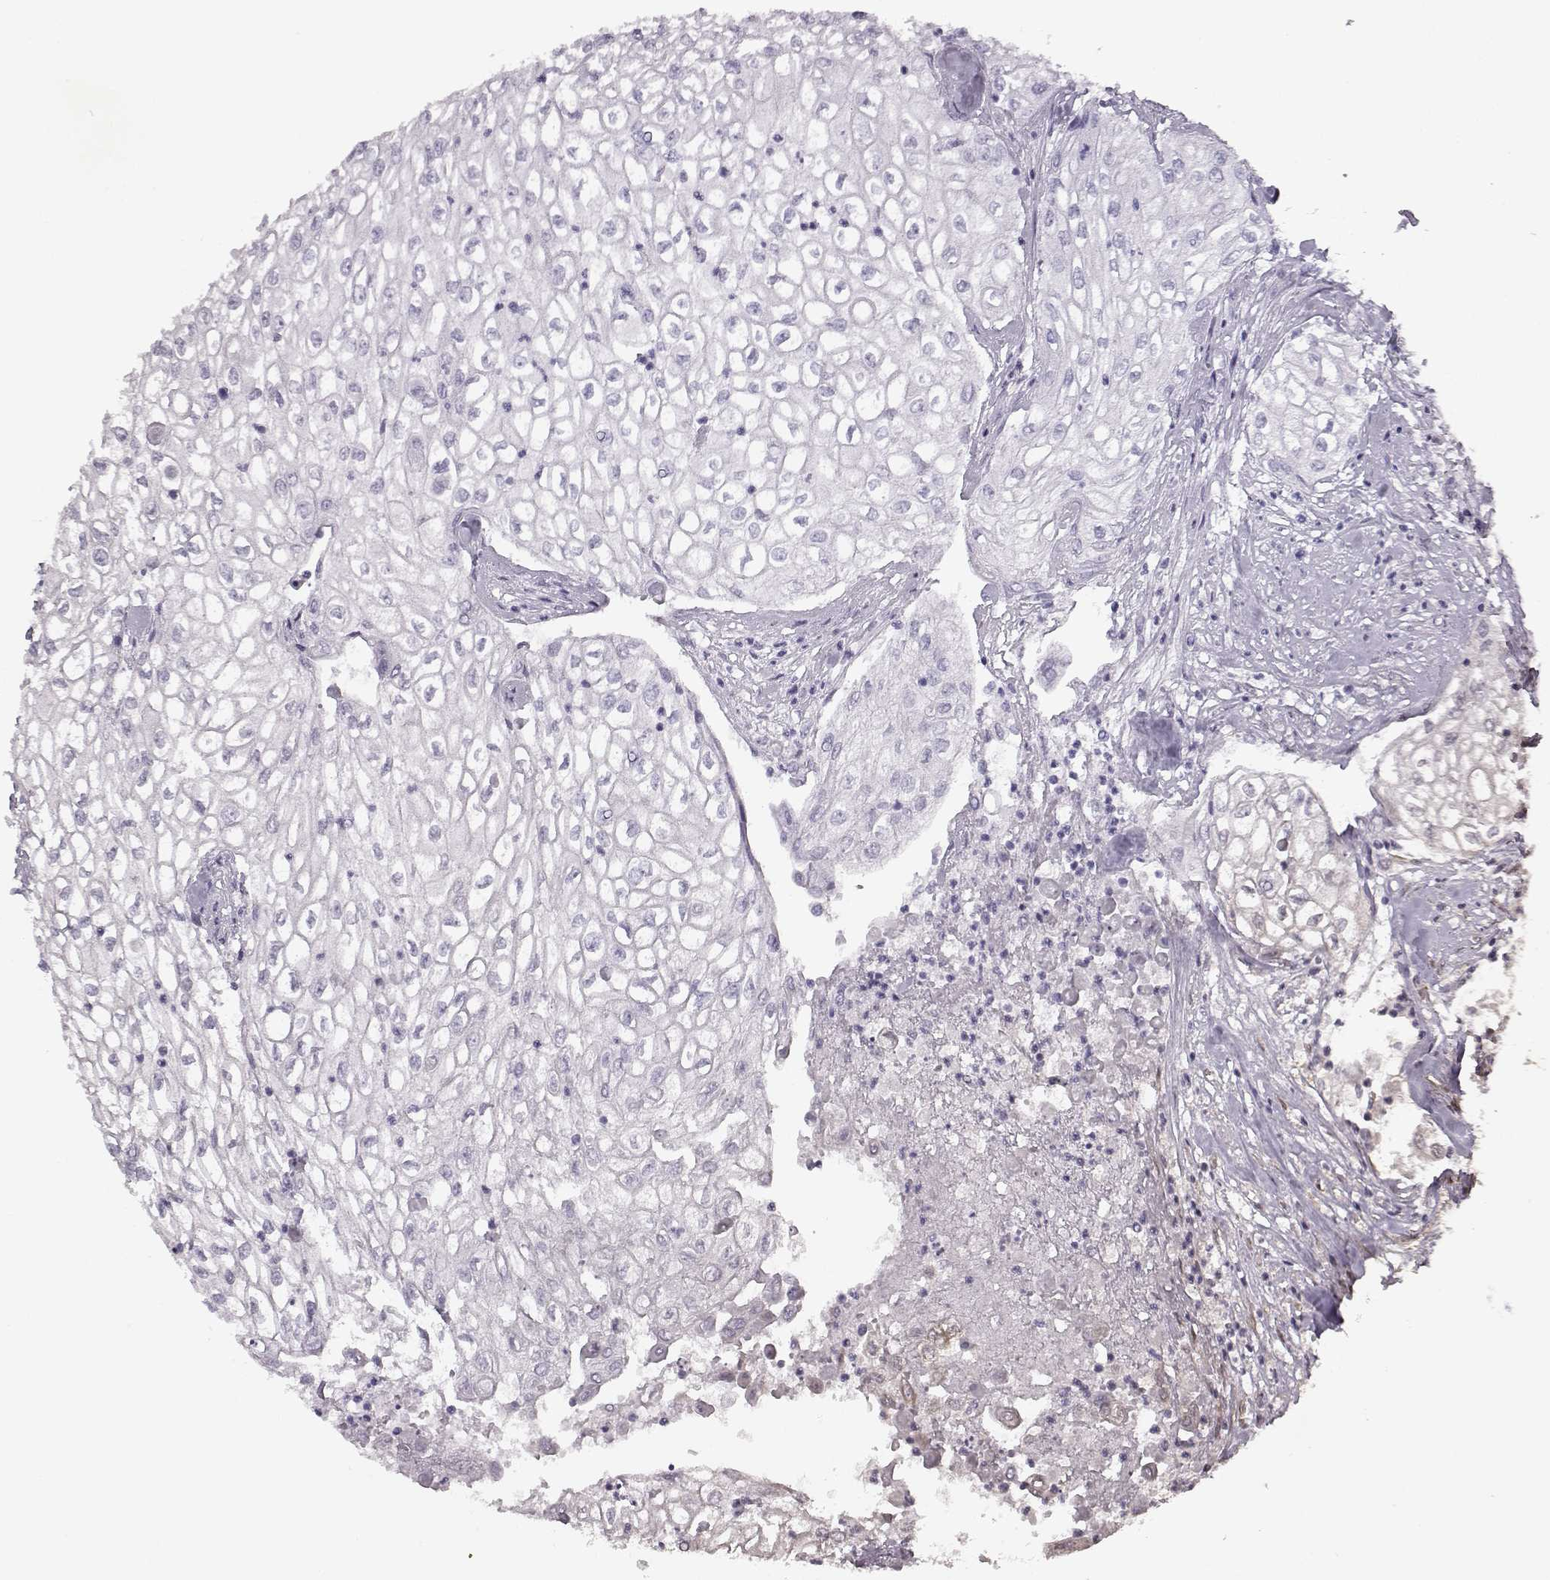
{"staining": {"intensity": "weak", "quantity": "25%-75%", "location": "cytoplasmic/membranous"}, "tissue": "urothelial cancer", "cell_type": "Tumor cells", "image_type": "cancer", "snomed": [{"axis": "morphology", "description": "Urothelial carcinoma, High grade"}, {"axis": "topography", "description": "Urinary bladder"}], "caption": "Protein staining of high-grade urothelial carcinoma tissue exhibits weak cytoplasmic/membranous positivity in approximately 25%-75% of tumor cells.", "gene": "YIPF5", "patient": {"sex": "male", "age": 62}}